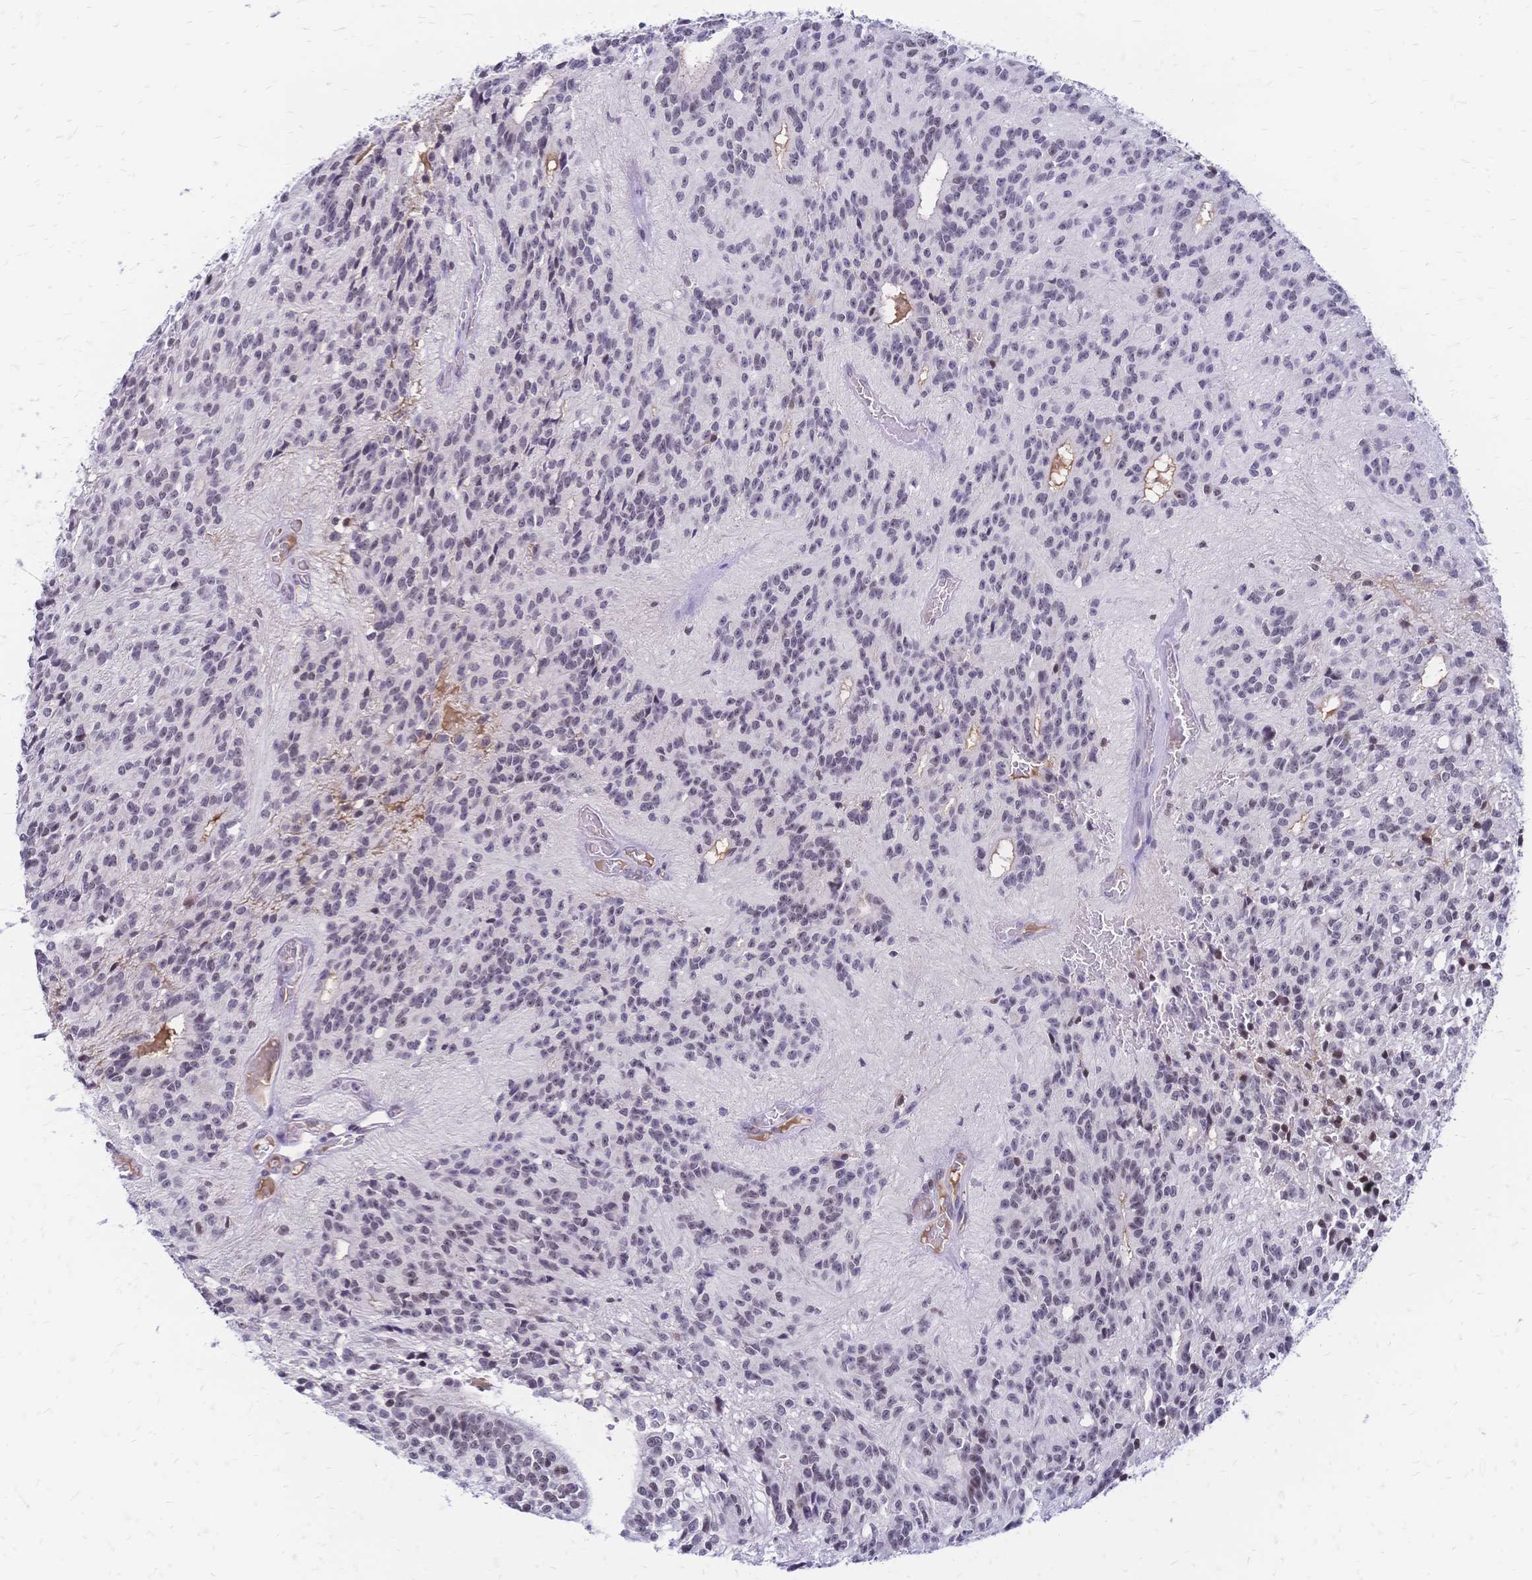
{"staining": {"intensity": "moderate", "quantity": "<25%", "location": "nuclear"}, "tissue": "glioma", "cell_type": "Tumor cells", "image_type": "cancer", "snomed": [{"axis": "morphology", "description": "Glioma, malignant, Low grade"}, {"axis": "topography", "description": "Brain"}], "caption": "Malignant low-grade glioma stained for a protein exhibits moderate nuclear positivity in tumor cells.", "gene": "NFIC", "patient": {"sex": "male", "age": 31}}